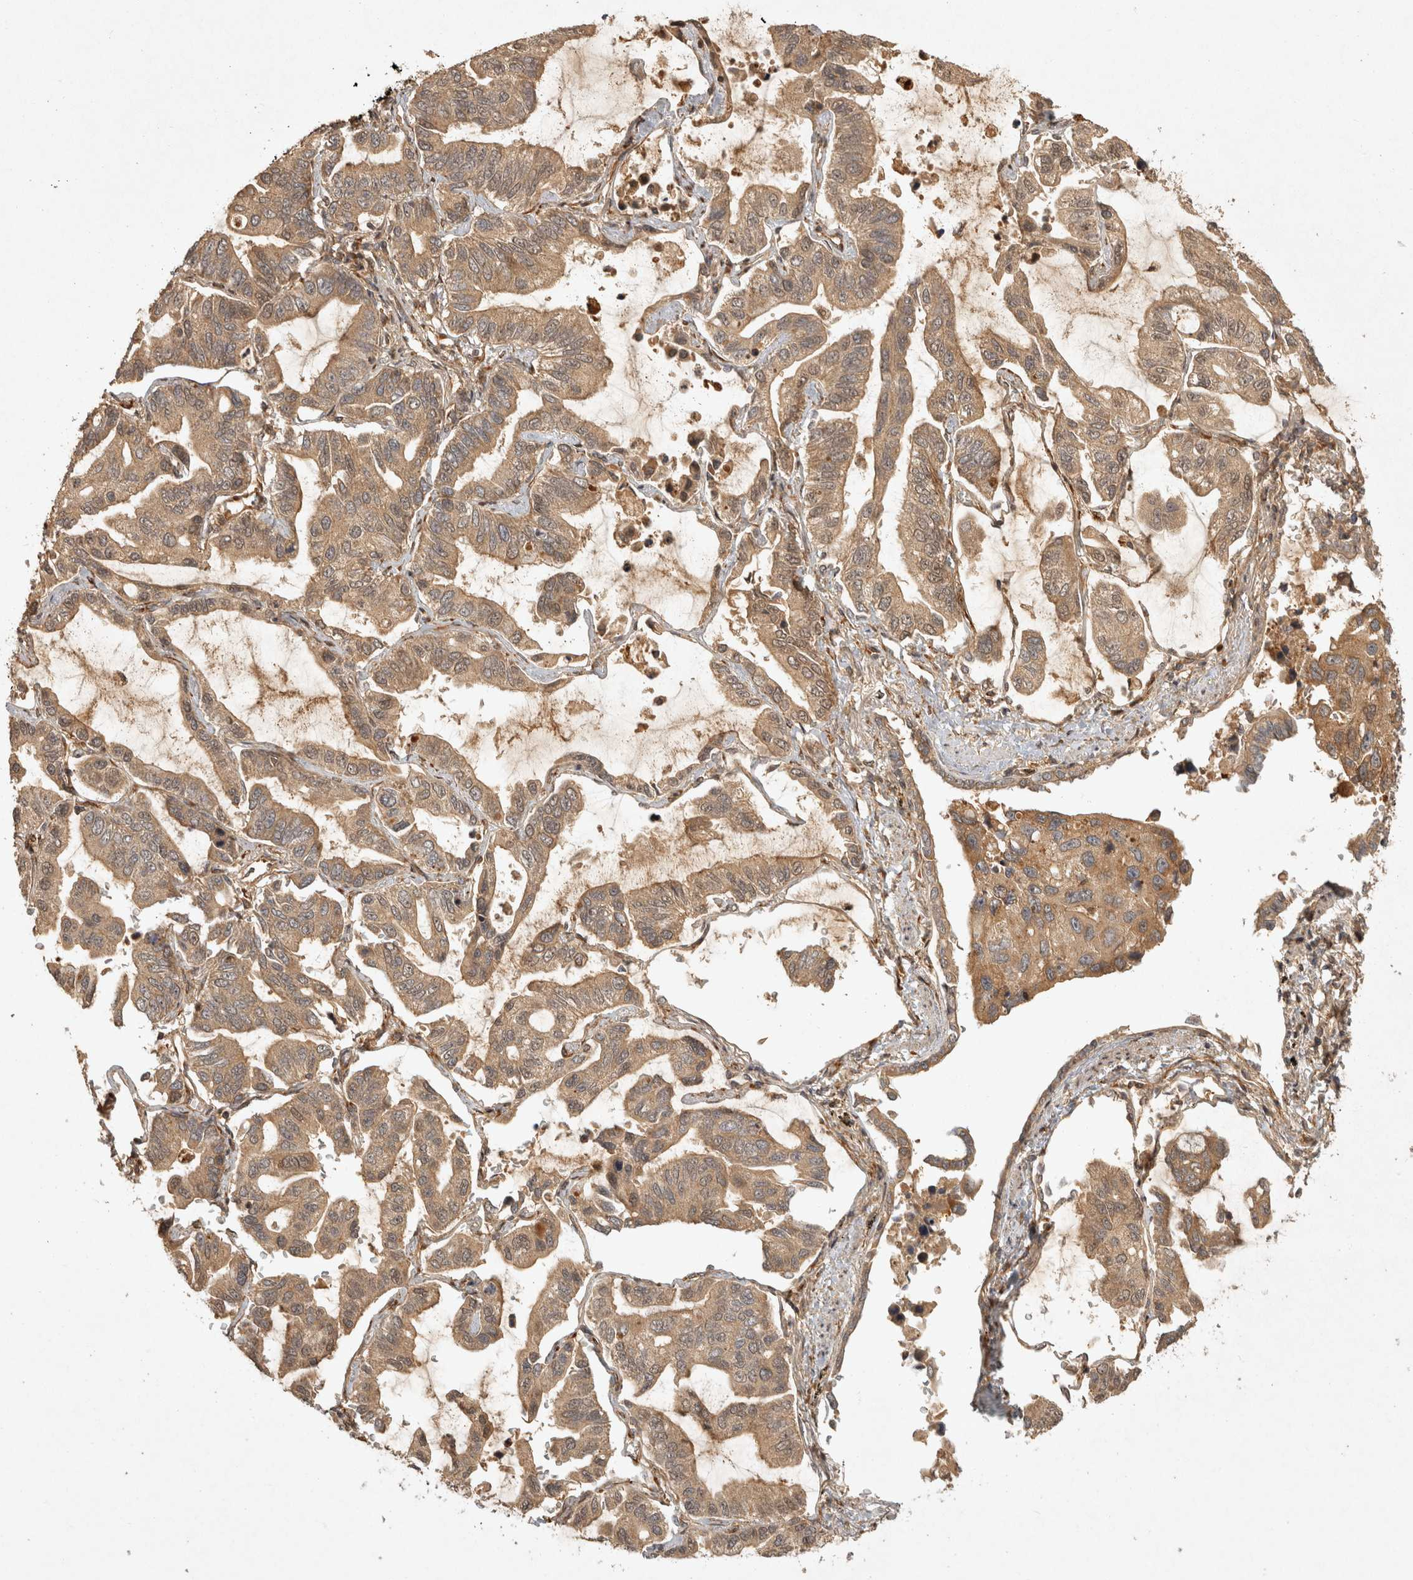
{"staining": {"intensity": "moderate", "quantity": ">75%", "location": "cytoplasmic/membranous"}, "tissue": "lung cancer", "cell_type": "Tumor cells", "image_type": "cancer", "snomed": [{"axis": "morphology", "description": "Adenocarcinoma, NOS"}, {"axis": "topography", "description": "Lung"}], "caption": "The histopathology image exhibits immunohistochemical staining of adenocarcinoma (lung). There is moderate cytoplasmic/membranous staining is identified in about >75% of tumor cells.", "gene": "CAMSAP2", "patient": {"sex": "male", "age": 64}}